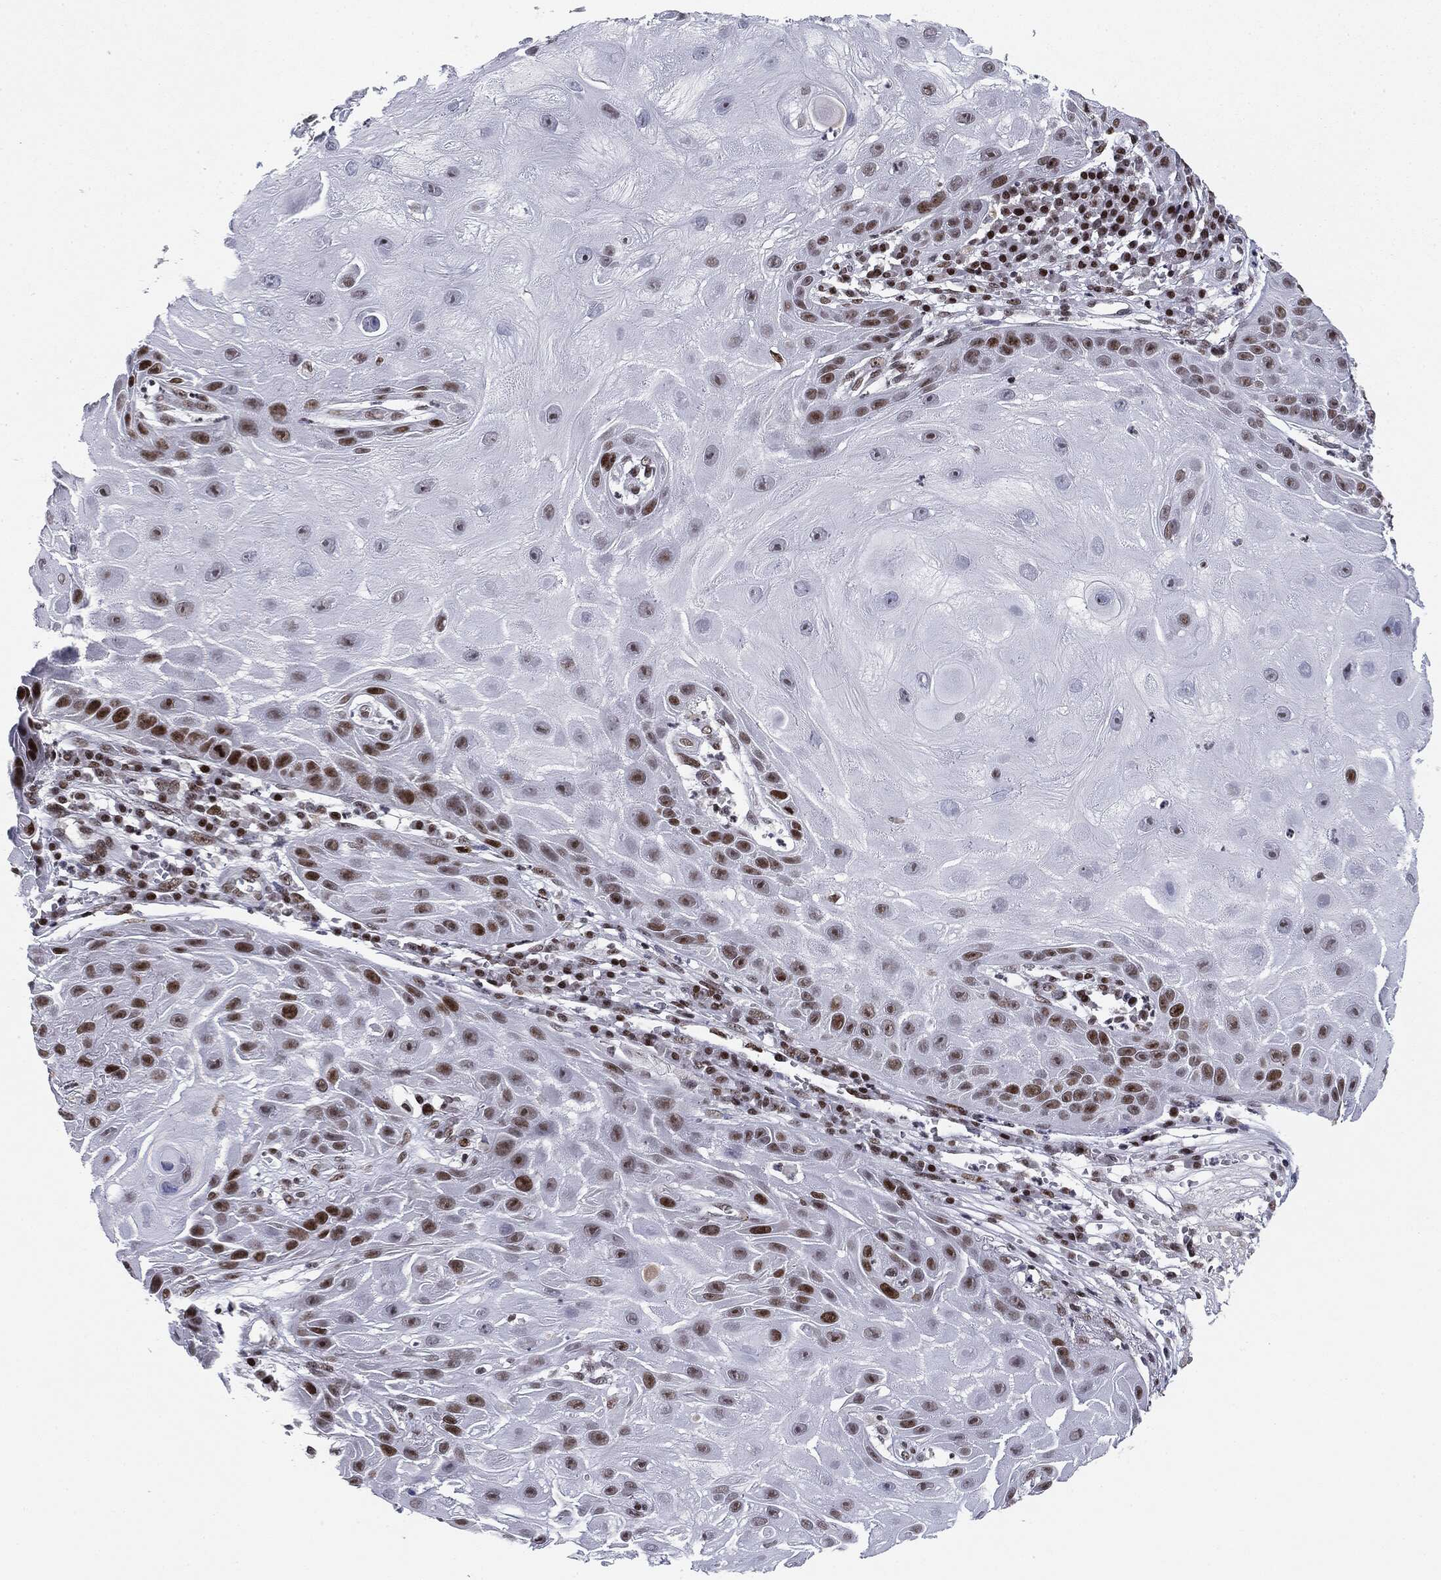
{"staining": {"intensity": "strong", "quantity": "25%-75%", "location": "nuclear"}, "tissue": "skin cancer", "cell_type": "Tumor cells", "image_type": "cancer", "snomed": [{"axis": "morphology", "description": "Normal tissue, NOS"}, {"axis": "morphology", "description": "Squamous cell carcinoma, NOS"}, {"axis": "topography", "description": "Skin"}], "caption": "An IHC histopathology image of neoplastic tissue is shown. Protein staining in brown shows strong nuclear positivity in skin cancer within tumor cells. (DAB IHC with brightfield microscopy, high magnification).", "gene": "MDC1", "patient": {"sex": "male", "age": 79}}